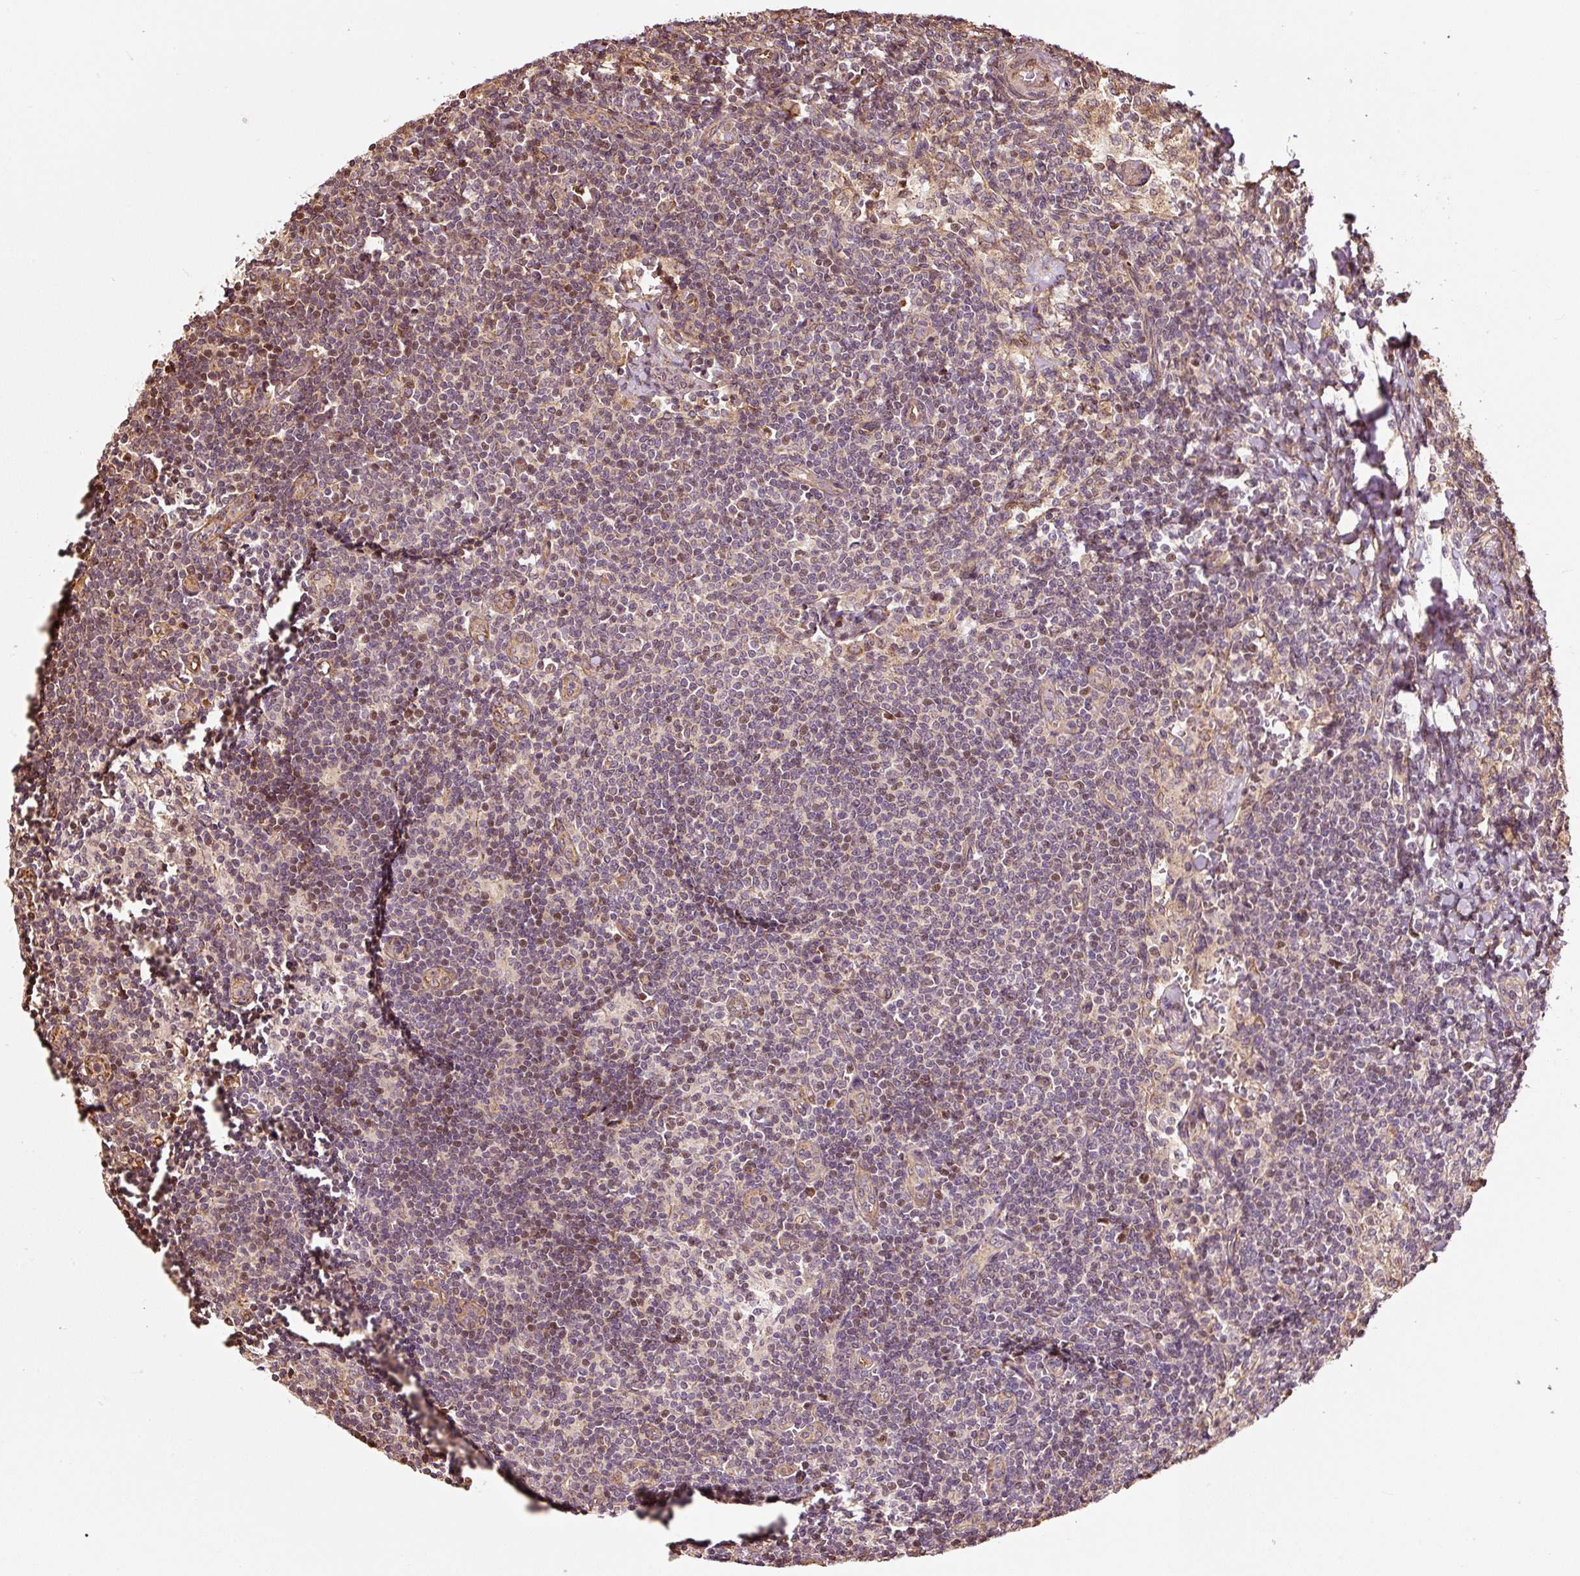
{"staining": {"intensity": "moderate", "quantity": "25%-75%", "location": "cytoplasmic/membranous"}, "tissue": "lymph node", "cell_type": "Germinal center cells", "image_type": "normal", "snomed": [{"axis": "morphology", "description": "Normal tissue, NOS"}, {"axis": "topography", "description": "Lymph node"}], "caption": "The histopathology image displays a brown stain indicating the presence of a protein in the cytoplasmic/membranous of germinal center cells in lymph node. The staining was performed using DAB (3,3'-diaminobenzidine) to visualize the protein expression in brown, while the nuclei were stained in blue with hematoxylin (Magnification: 20x).", "gene": "ETF1", "patient": {"sex": "female", "age": 59}}